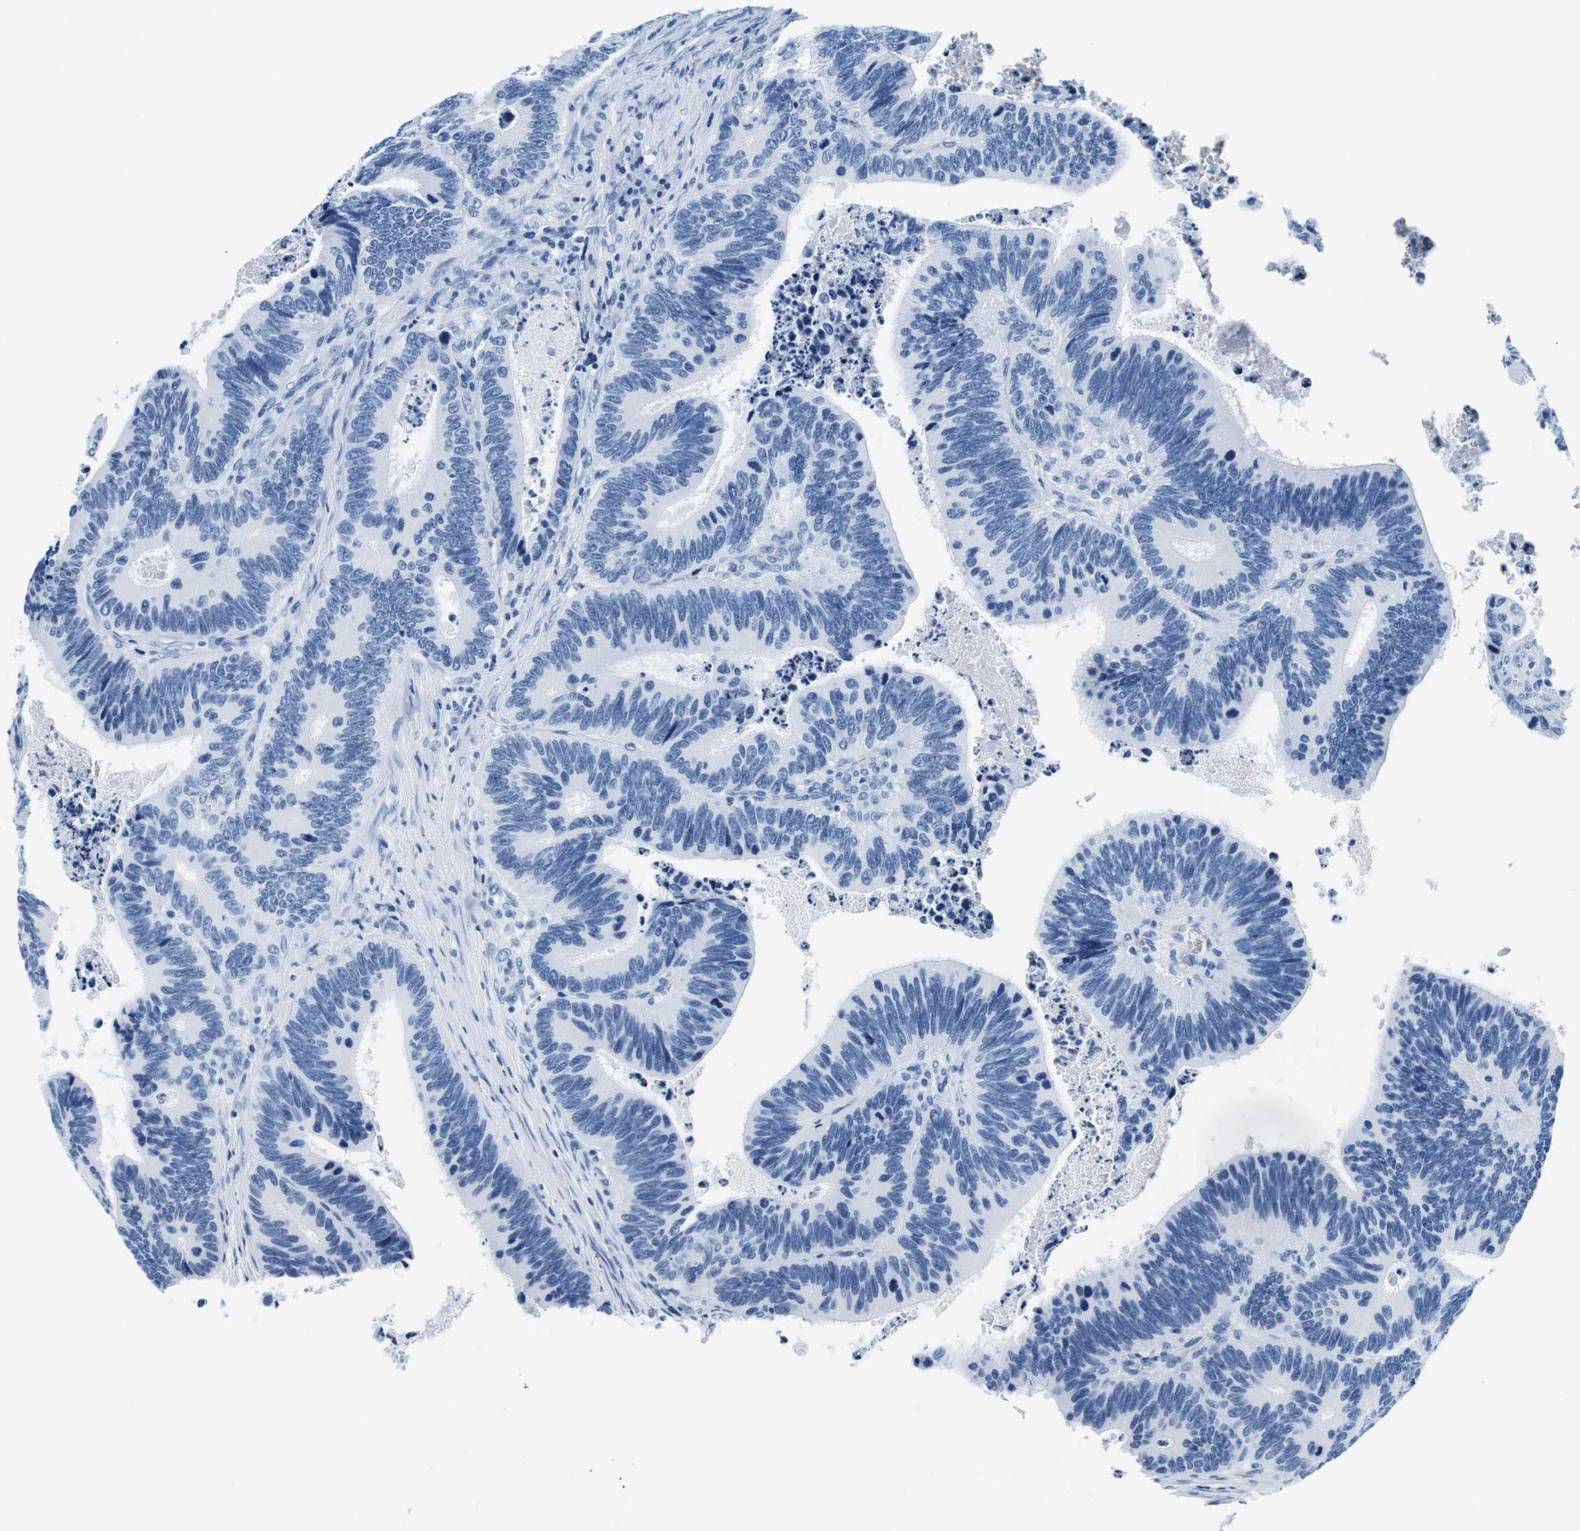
{"staining": {"intensity": "negative", "quantity": "none", "location": "none"}, "tissue": "colorectal cancer", "cell_type": "Tumor cells", "image_type": "cancer", "snomed": [{"axis": "morphology", "description": "Inflammation, NOS"}, {"axis": "morphology", "description": "Adenocarcinoma, NOS"}, {"axis": "topography", "description": "Colon"}], "caption": "Colorectal cancer (adenocarcinoma) was stained to show a protein in brown. There is no significant expression in tumor cells.", "gene": "ELANE", "patient": {"sex": "male", "age": 72}}